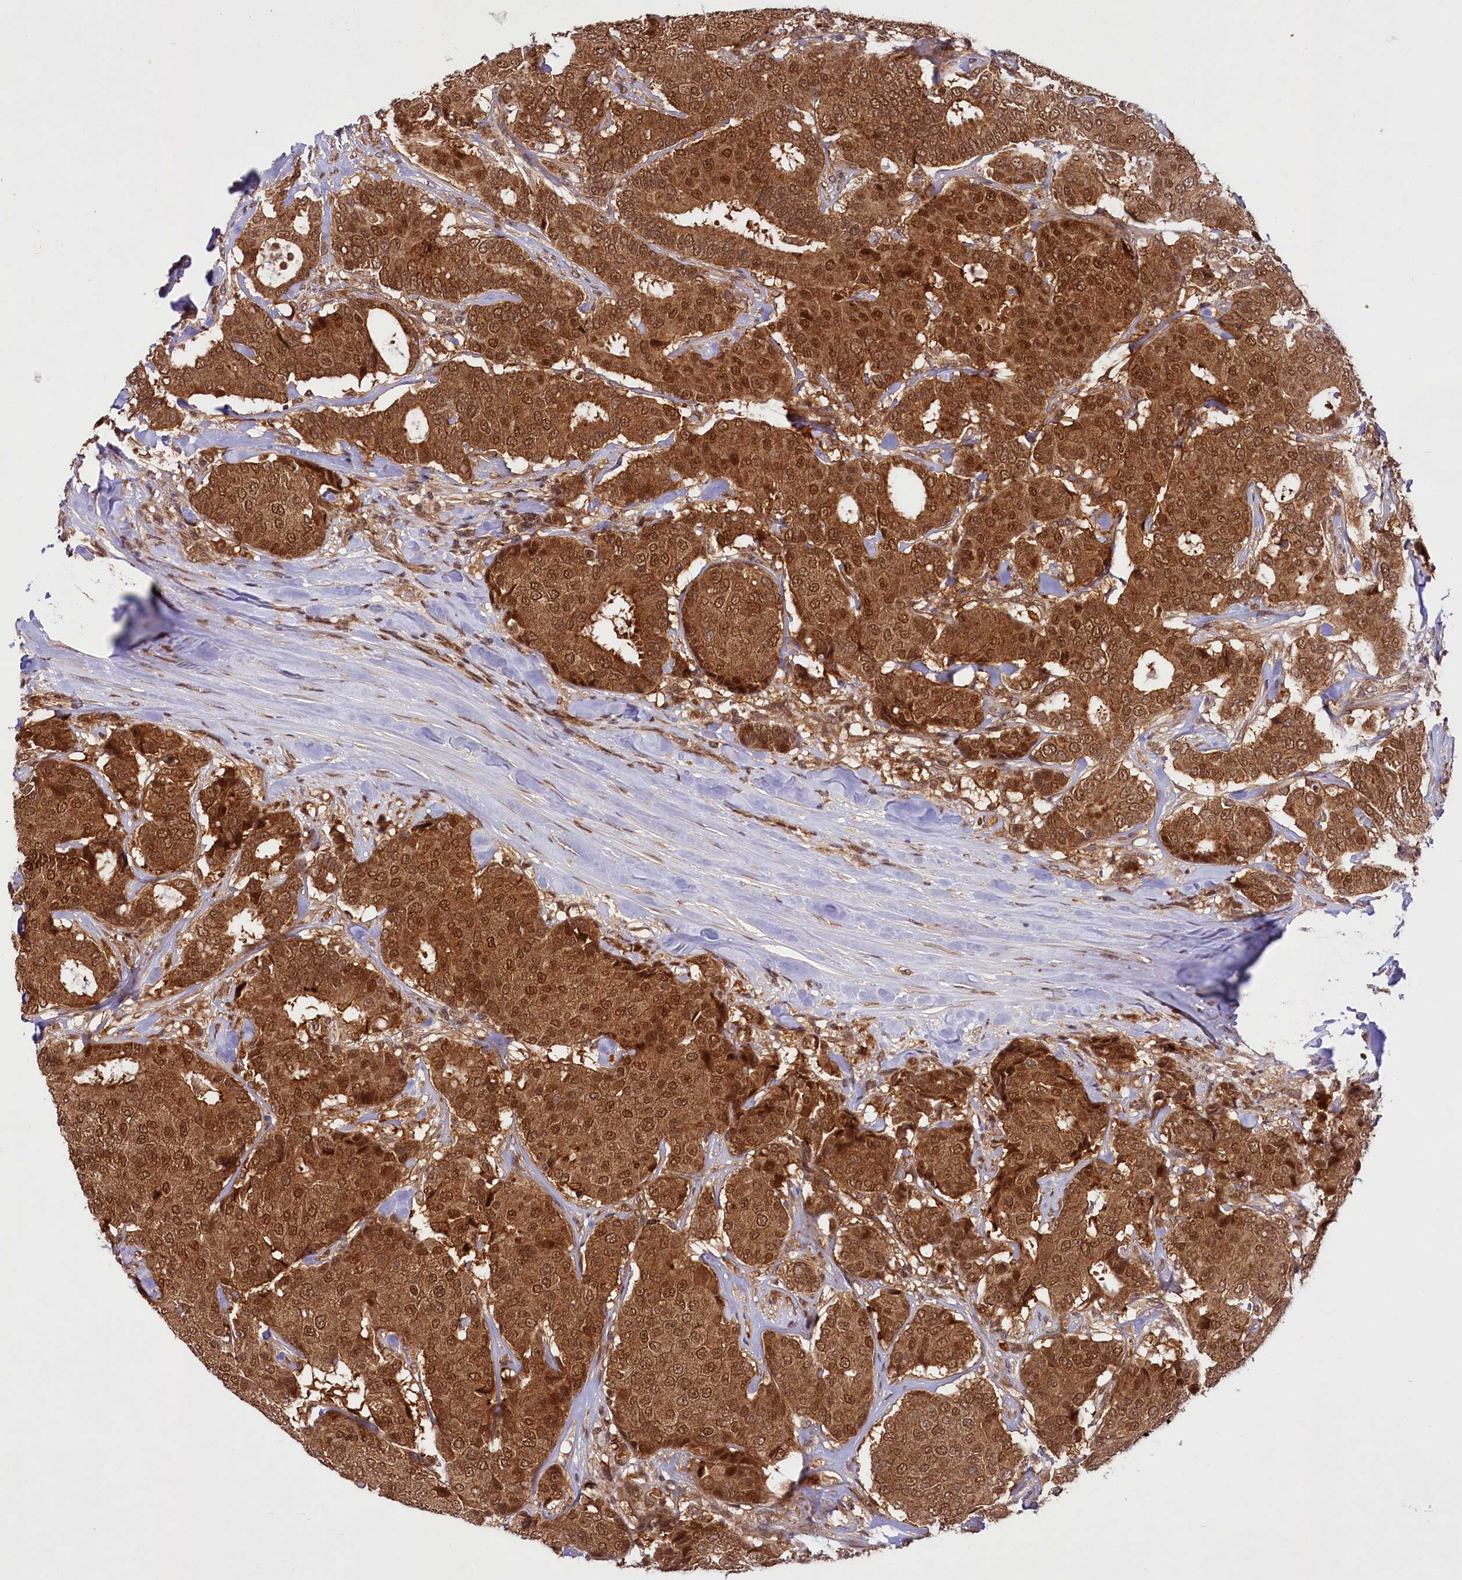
{"staining": {"intensity": "strong", "quantity": ">75%", "location": "cytoplasmic/membranous,nuclear"}, "tissue": "breast cancer", "cell_type": "Tumor cells", "image_type": "cancer", "snomed": [{"axis": "morphology", "description": "Duct carcinoma"}, {"axis": "topography", "description": "Breast"}], "caption": "Brown immunohistochemical staining in human invasive ductal carcinoma (breast) displays strong cytoplasmic/membranous and nuclear staining in approximately >75% of tumor cells.", "gene": "UBE3A", "patient": {"sex": "female", "age": 75}}